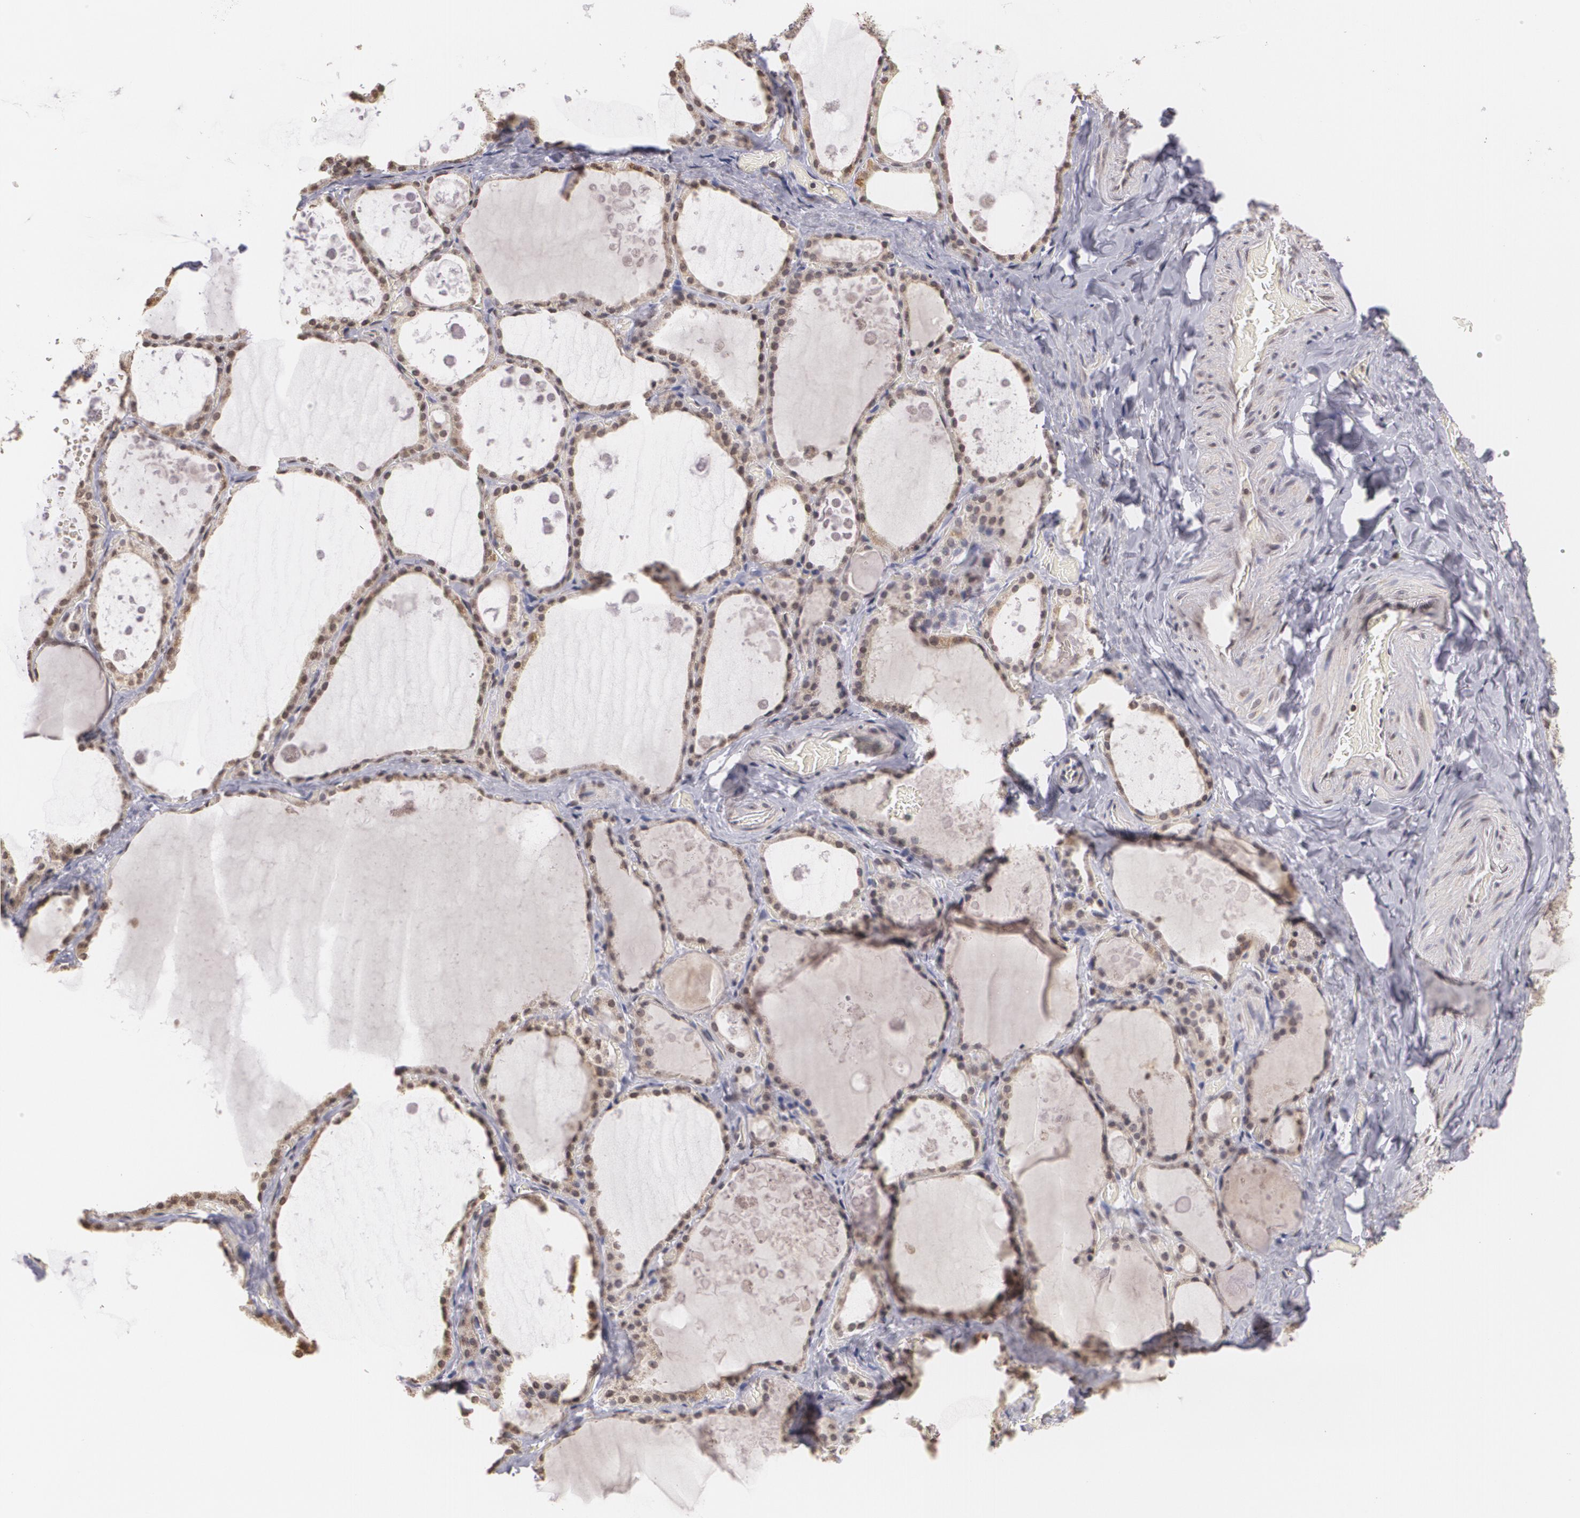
{"staining": {"intensity": "weak", "quantity": "25%-75%", "location": "nuclear"}, "tissue": "thyroid gland", "cell_type": "Glandular cells", "image_type": "normal", "snomed": [{"axis": "morphology", "description": "Normal tissue, NOS"}, {"axis": "topography", "description": "Thyroid gland"}], "caption": "Weak nuclear protein staining is appreciated in approximately 25%-75% of glandular cells in thyroid gland. (Brightfield microscopy of DAB IHC at high magnification).", "gene": "THRB", "patient": {"sex": "male", "age": 61}}